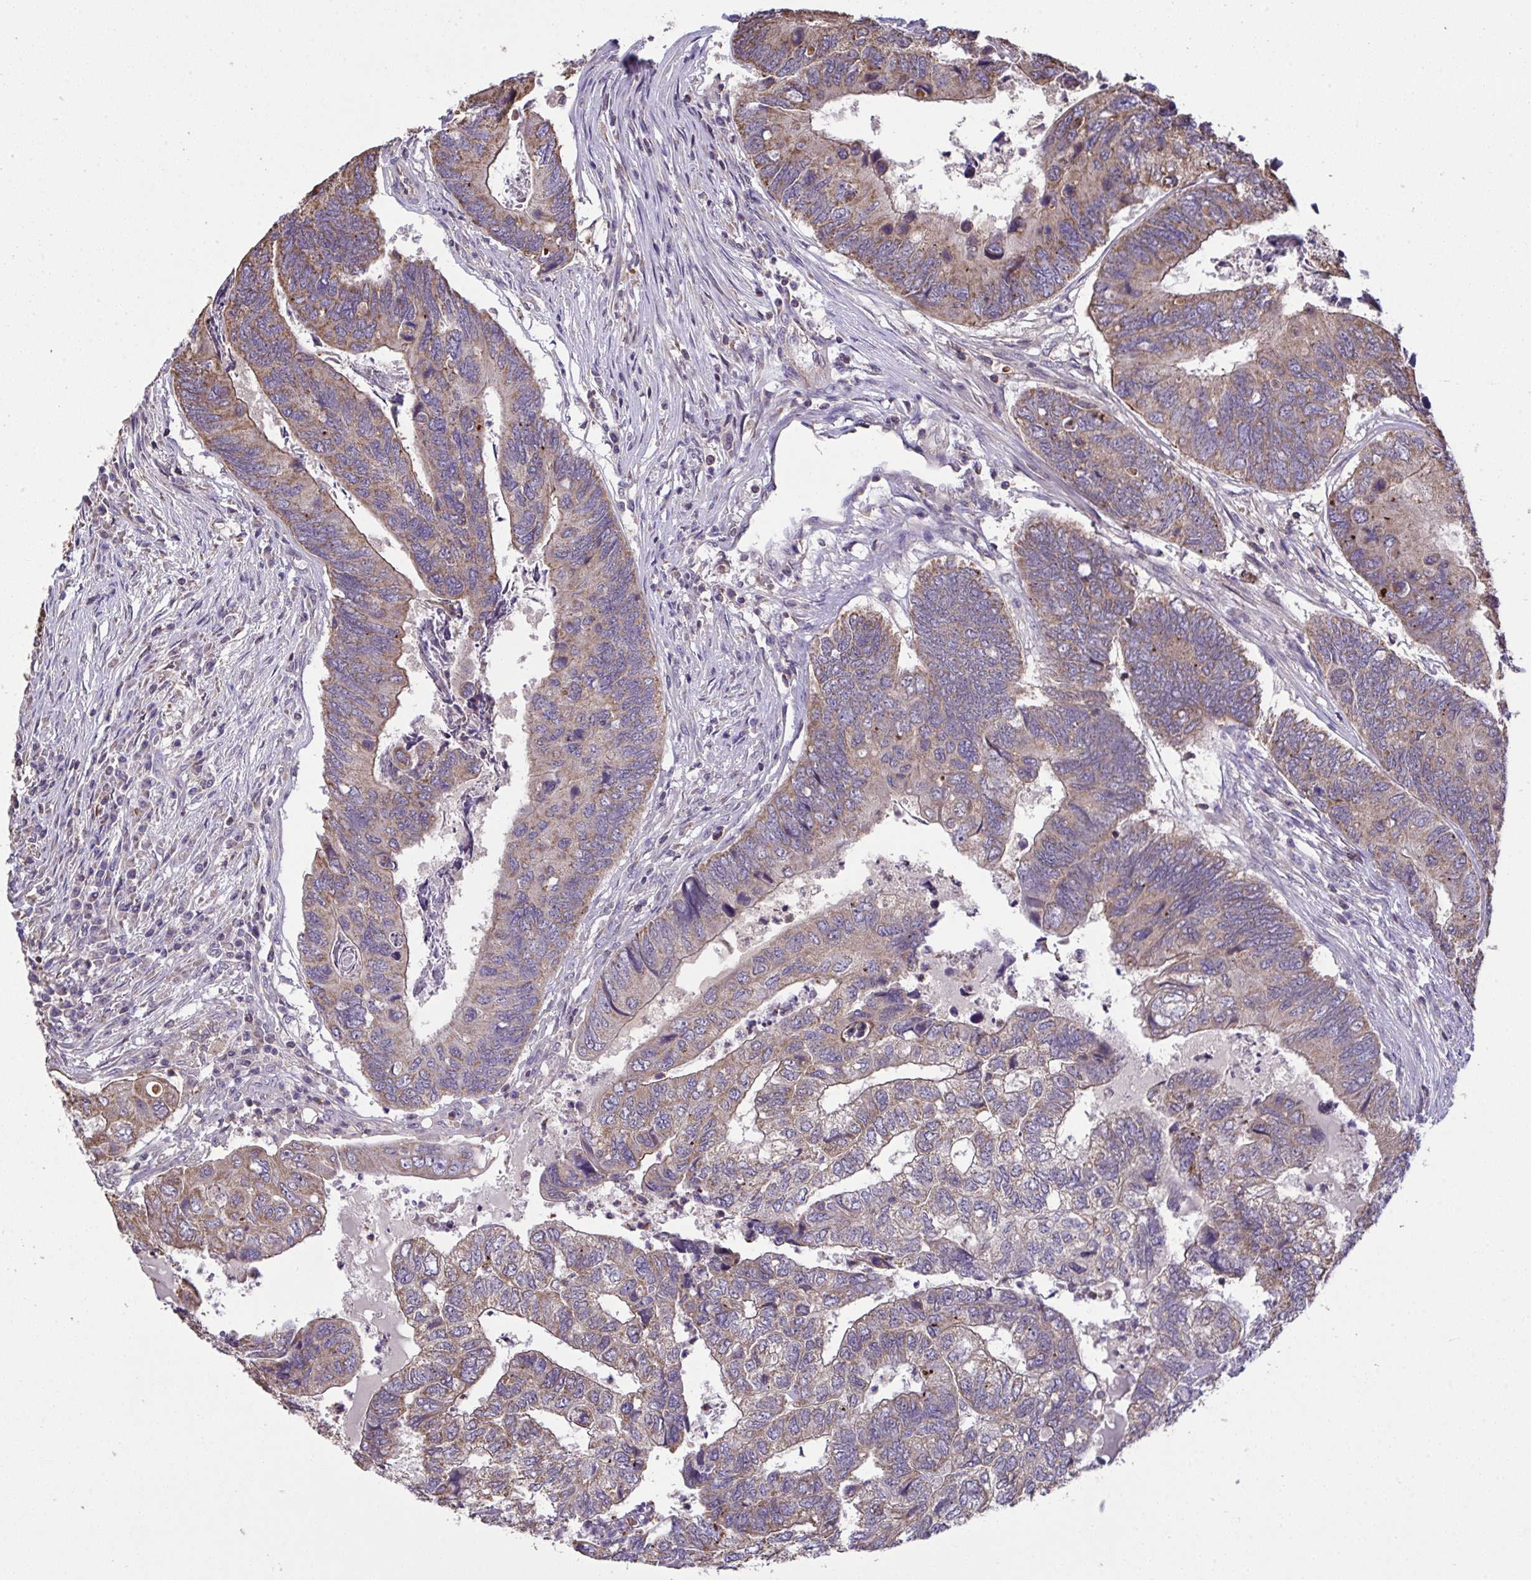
{"staining": {"intensity": "weak", "quantity": "25%-75%", "location": "cytoplasmic/membranous"}, "tissue": "colorectal cancer", "cell_type": "Tumor cells", "image_type": "cancer", "snomed": [{"axis": "morphology", "description": "Adenocarcinoma, NOS"}, {"axis": "topography", "description": "Colon"}], "caption": "Colorectal cancer (adenocarcinoma) stained with a protein marker exhibits weak staining in tumor cells.", "gene": "PPM1H", "patient": {"sex": "female", "age": 67}}